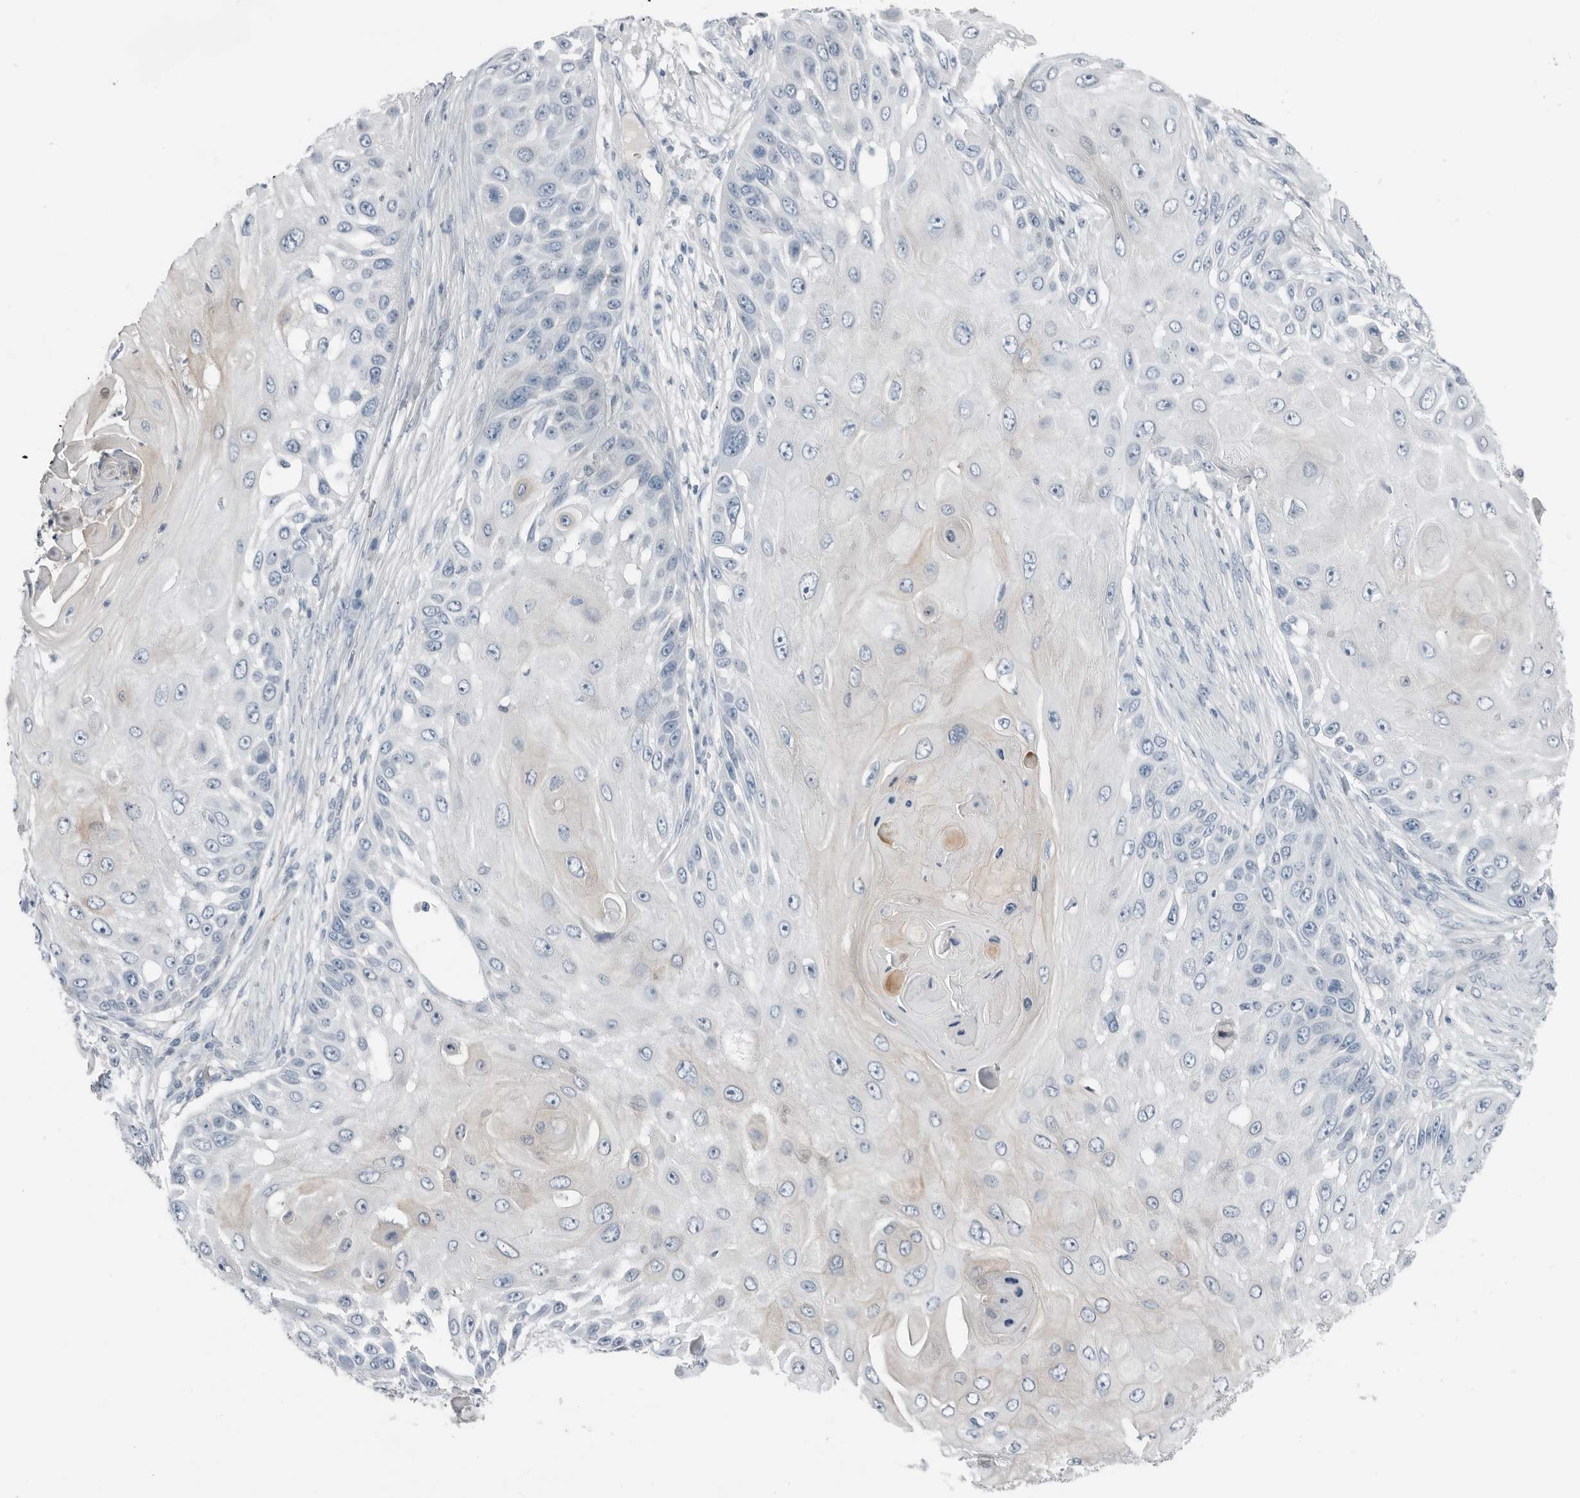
{"staining": {"intensity": "negative", "quantity": "none", "location": "none"}, "tissue": "skin cancer", "cell_type": "Tumor cells", "image_type": "cancer", "snomed": [{"axis": "morphology", "description": "Squamous cell carcinoma, NOS"}, {"axis": "topography", "description": "Skin"}], "caption": "Photomicrograph shows no significant protein expression in tumor cells of skin squamous cell carcinoma.", "gene": "SERPINB7", "patient": {"sex": "female", "age": 44}}